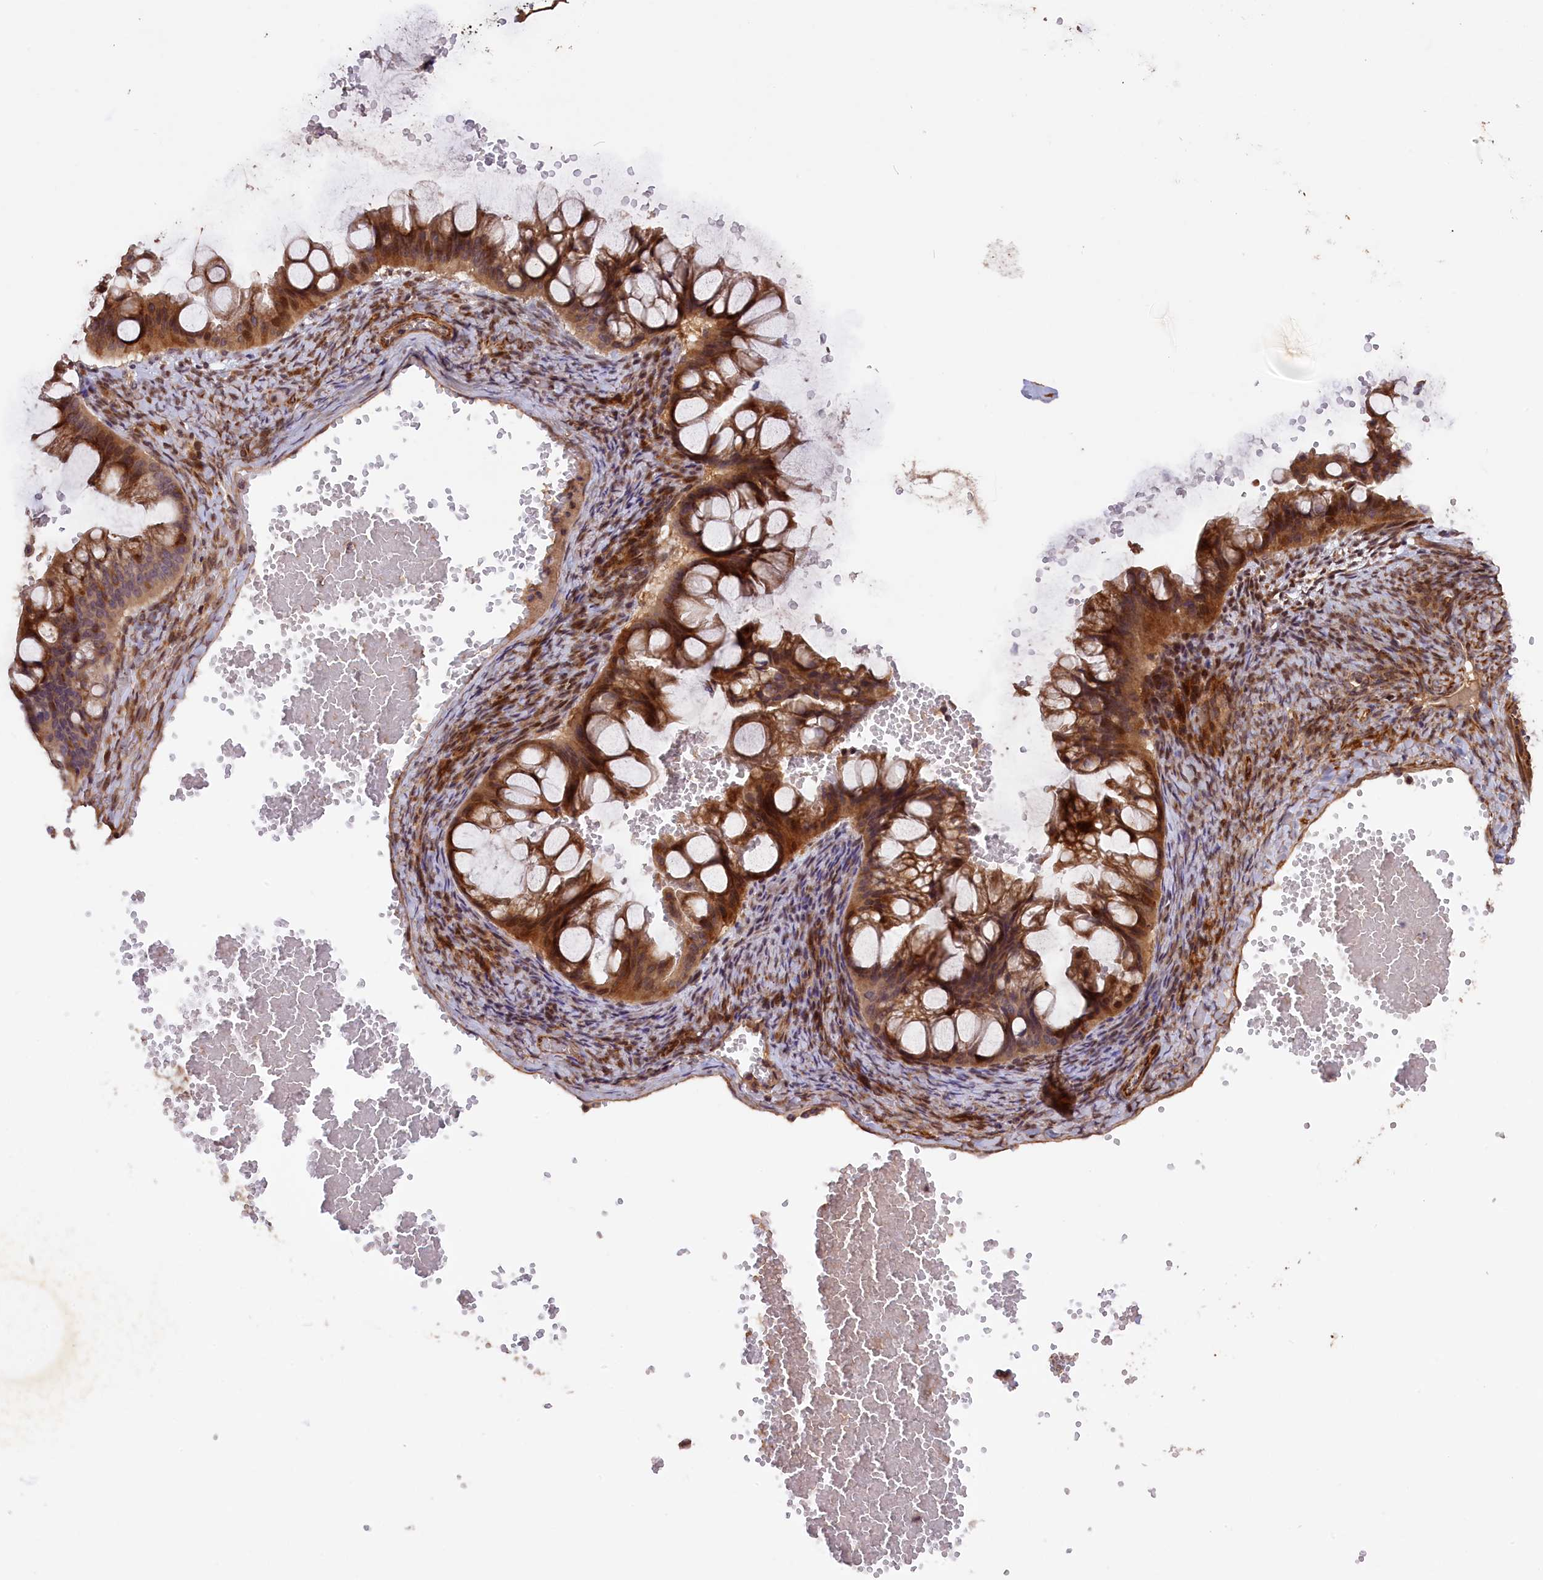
{"staining": {"intensity": "strong", "quantity": ">75%", "location": "cytoplasmic/membranous"}, "tissue": "ovarian cancer", "cell_type": "Tumor cells", "image_type": "cancer", "snomed": [{"axis": "morphology", "description": "Cystadenocarcinoma, mucinous, NOS"}, {"axis": "topography", "description": "Ovary"}], "caption": "DAB (3,3'-diaminobenzidine) immunohistochemical staining of human ovarian mucinous cystadenocarcinoma exhibits strong cytoplasmic/membranous protein staining in approximately >75% of tumor cells.", "gene": "DNAJB9", "patient": {"sex": "female", "age": 73}}